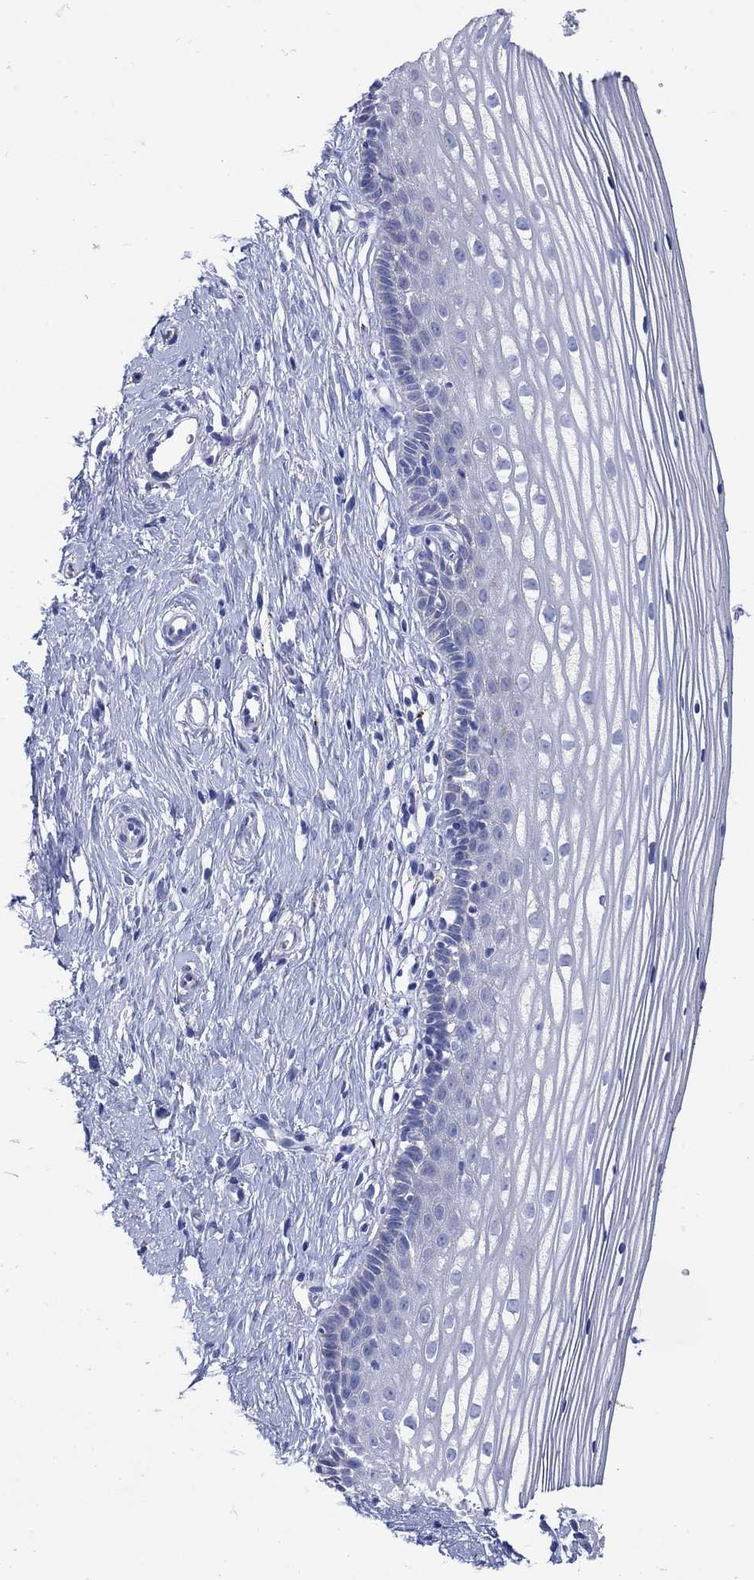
{"staining": {"intensity": "negative", "quantity": "none", "location": "none"}, "tissue": "cervix", "cell_type": "Glandular cells", "image_type": "normal", "snomed": [{"axis": "morphology", "description": "Normal tissue, NOS"}, {"axis": "topography", "description": "Cervix"}], "caption": "A high-resolution photomicrograph shows immunohistochemistry staining of unremarkable cervix, which reveals no significant positivity in glandular cells.", "gene": "ZDHHC14", "patient": {"sex": "female", "age": 40}}